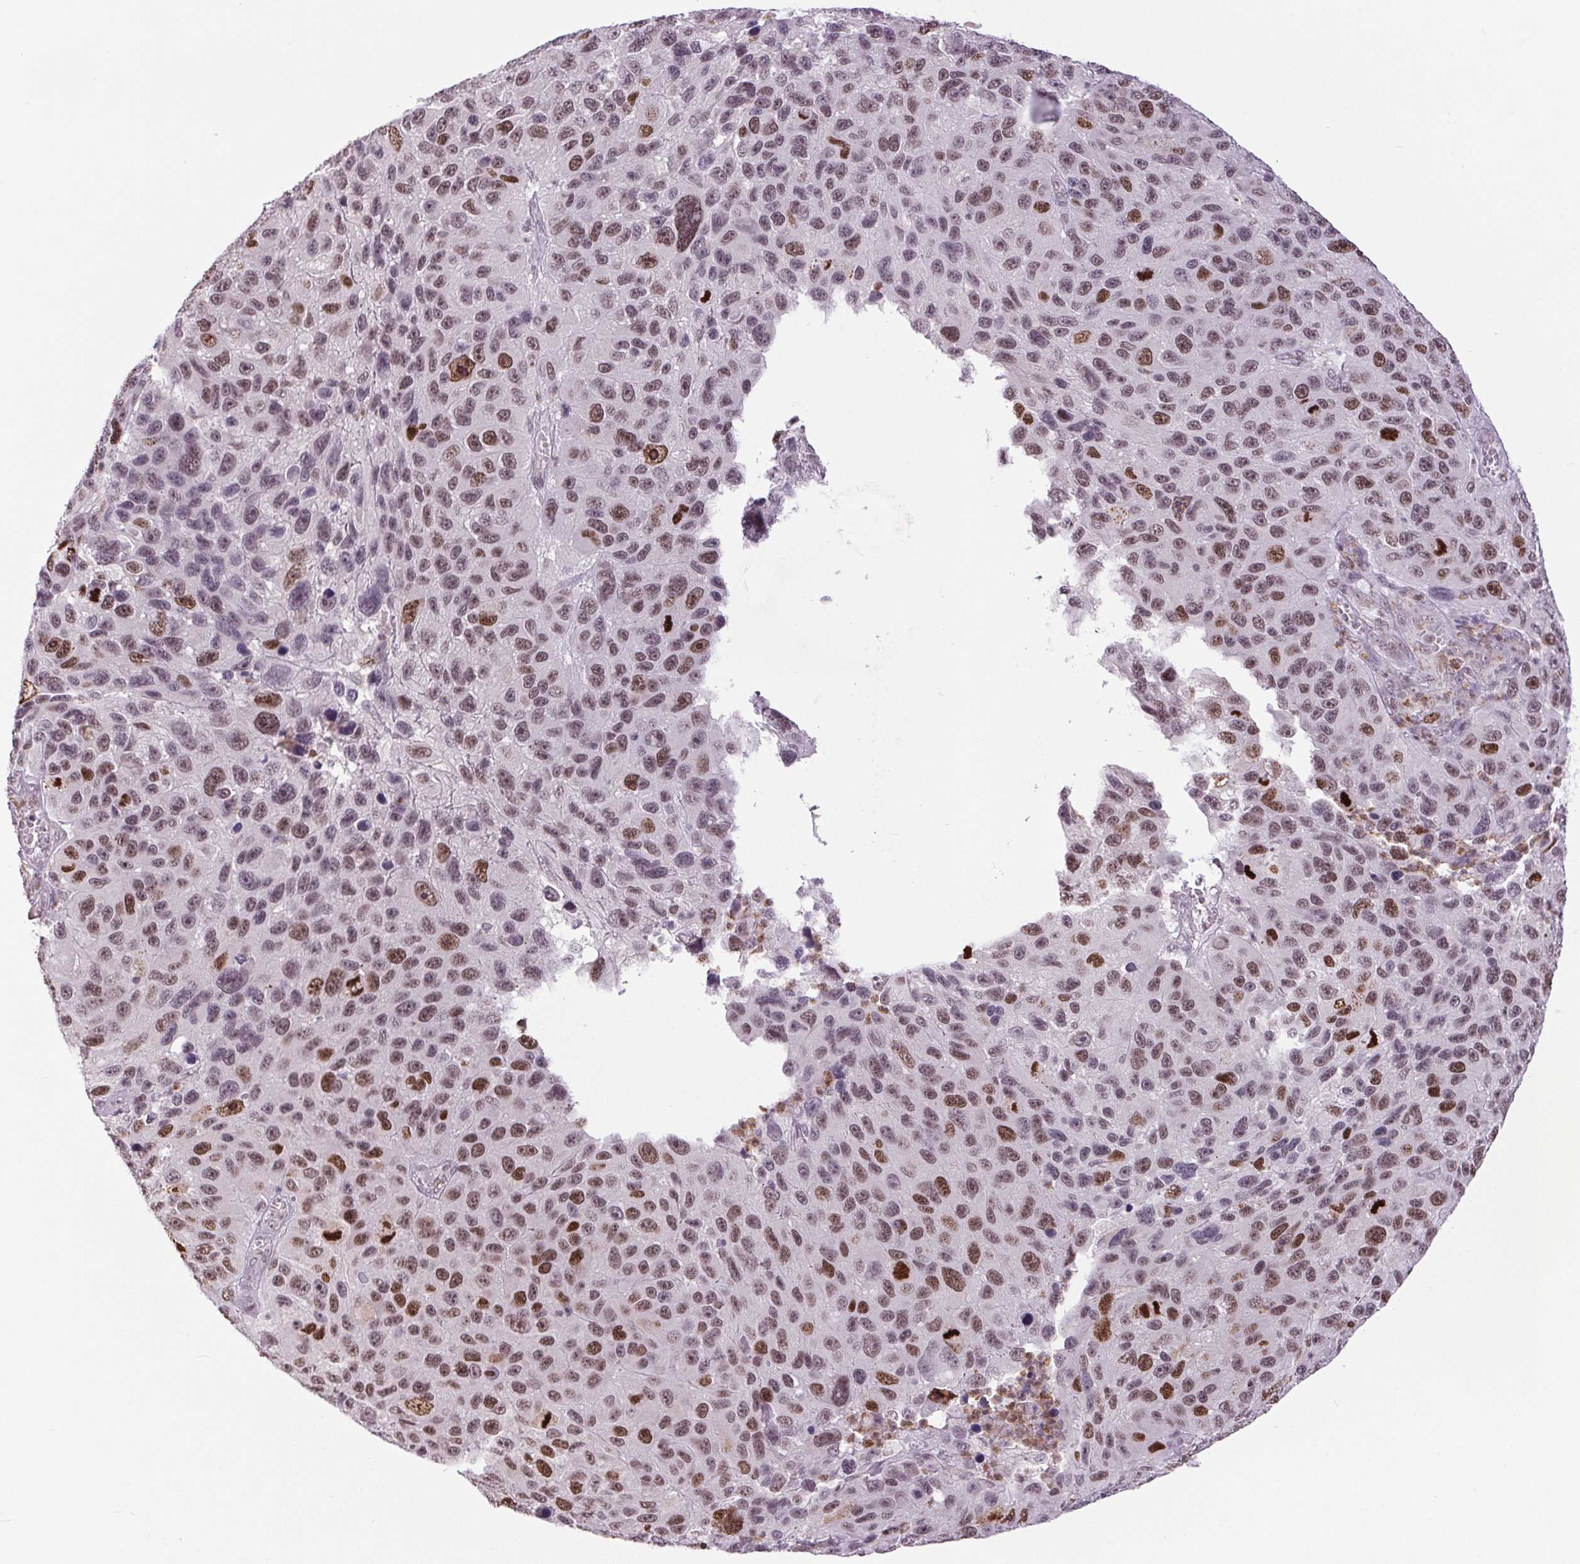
{"staining": {"intensity": "moderate", "quantity": "25%-75%", "location": "nuclear"}, "tissue": "melanoma", "cell_type": "Tumor cells", "image_type": "cancer", "snomed": [{"axis": "morphology", "description": "Malignant melanoma, NOS"}, {"axis": "topography", "description": "Skin"}], "caption": "A photomicrograph of malignant melanoma stained for a protein displays moderate nuclear brown staining in tumor cells. Using DAB (3,3'-diaminobenzidine) (brown) and hematoxylin (blue) stains, captured at high magnification using brightfield microscopy.", "gene": "SMIM6", "patient": {"sex": "male", "age": 53}}